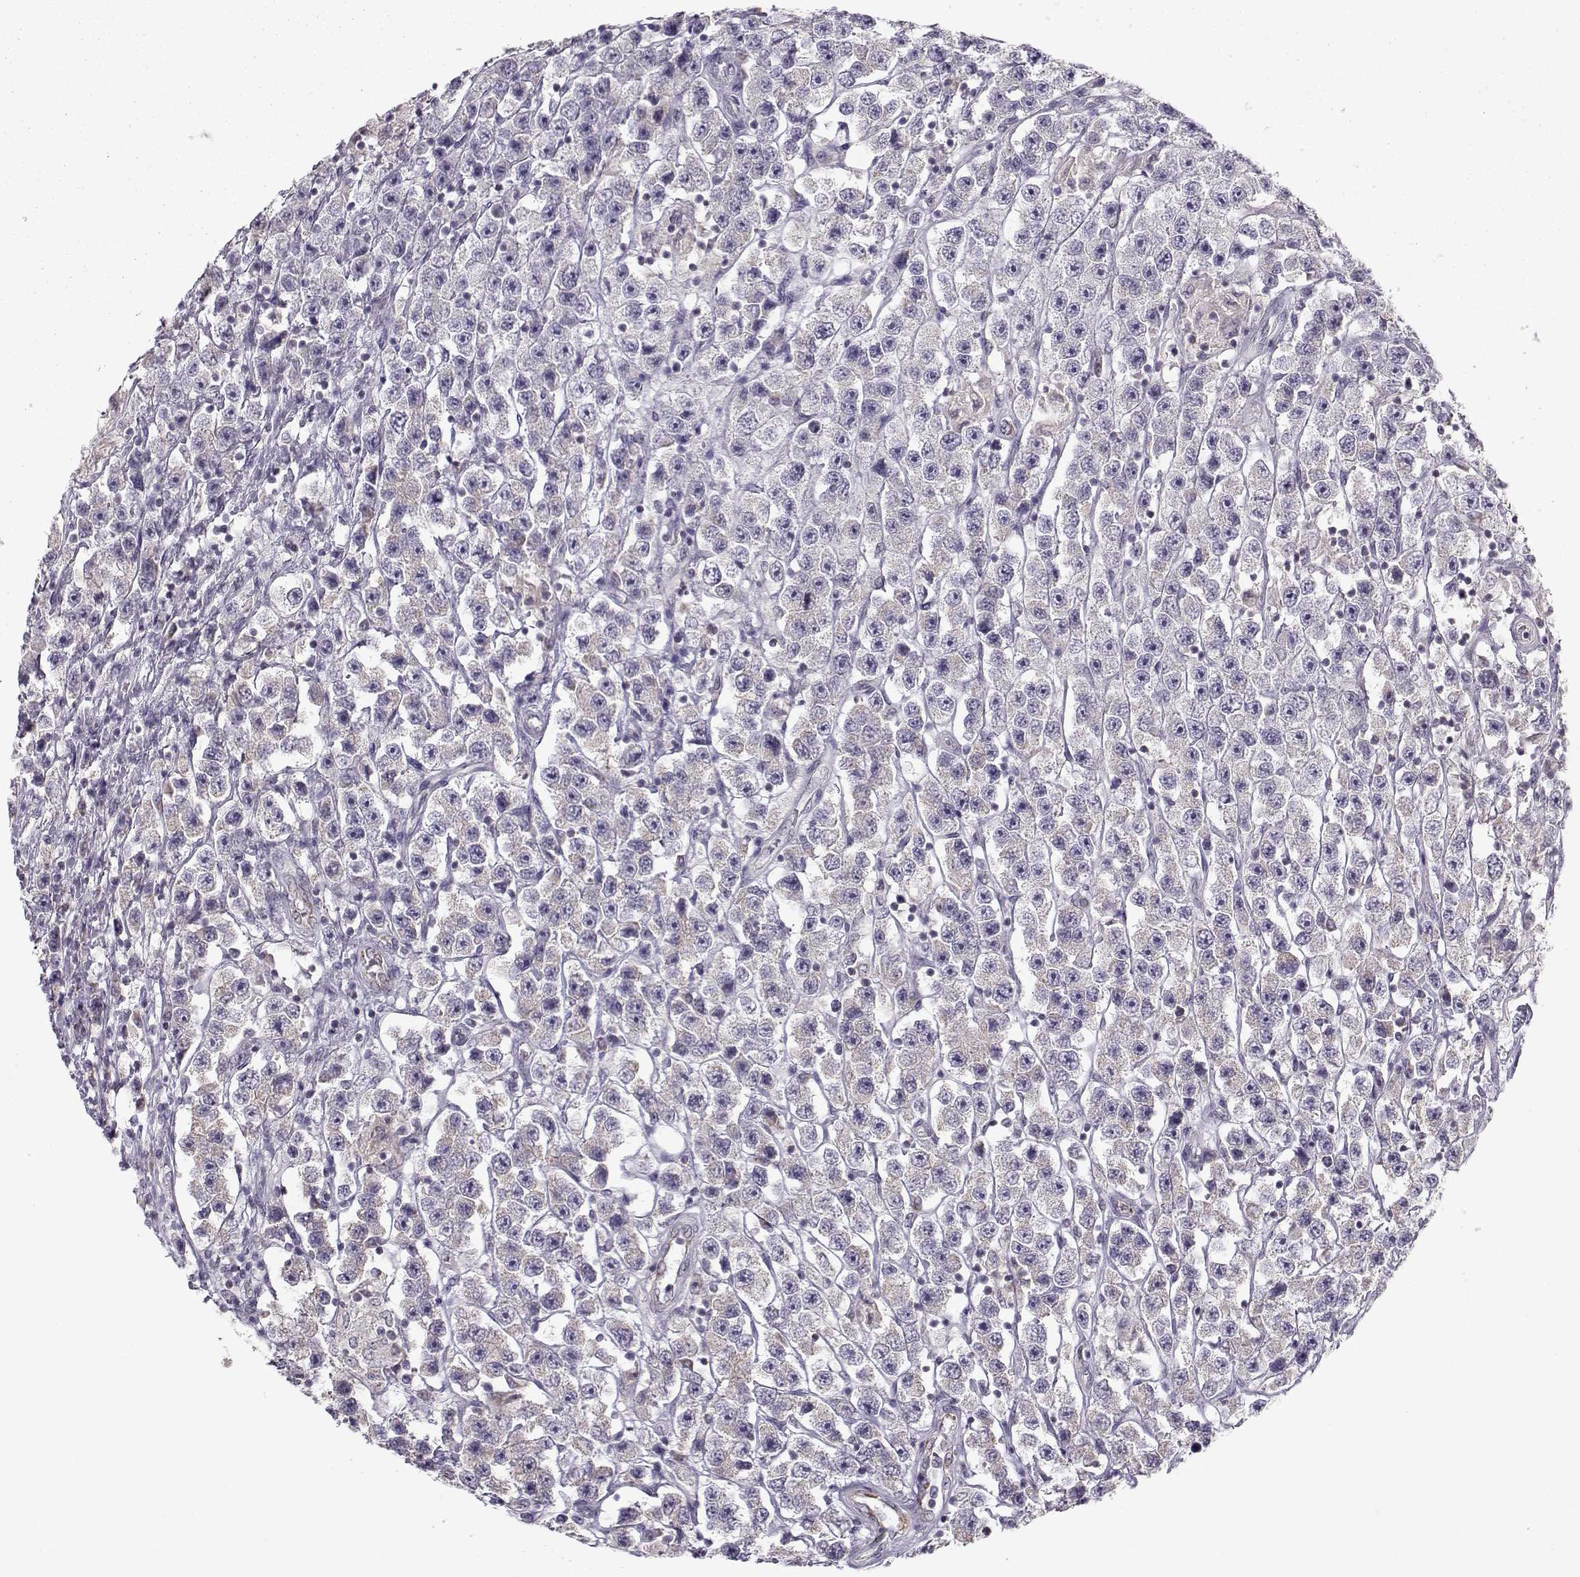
{"staining": {"intensity": "negative", "quantity": "none", "location": "none"}, "tissue": "testis cancer", "cell_type": "Tumor cells", "image_type": "cancer", "snomed": [{"axis": "morphology", "description": "Seminoma, NOS"}, {"axis": "topography", "description": "Testis"}], "caption": "Immunohistochemical staining of human testis cancer (seminoma) shows no significant staining in tumor cells.", "gene": "KLF17", "patient": {"sex": "male", "age": 45}}